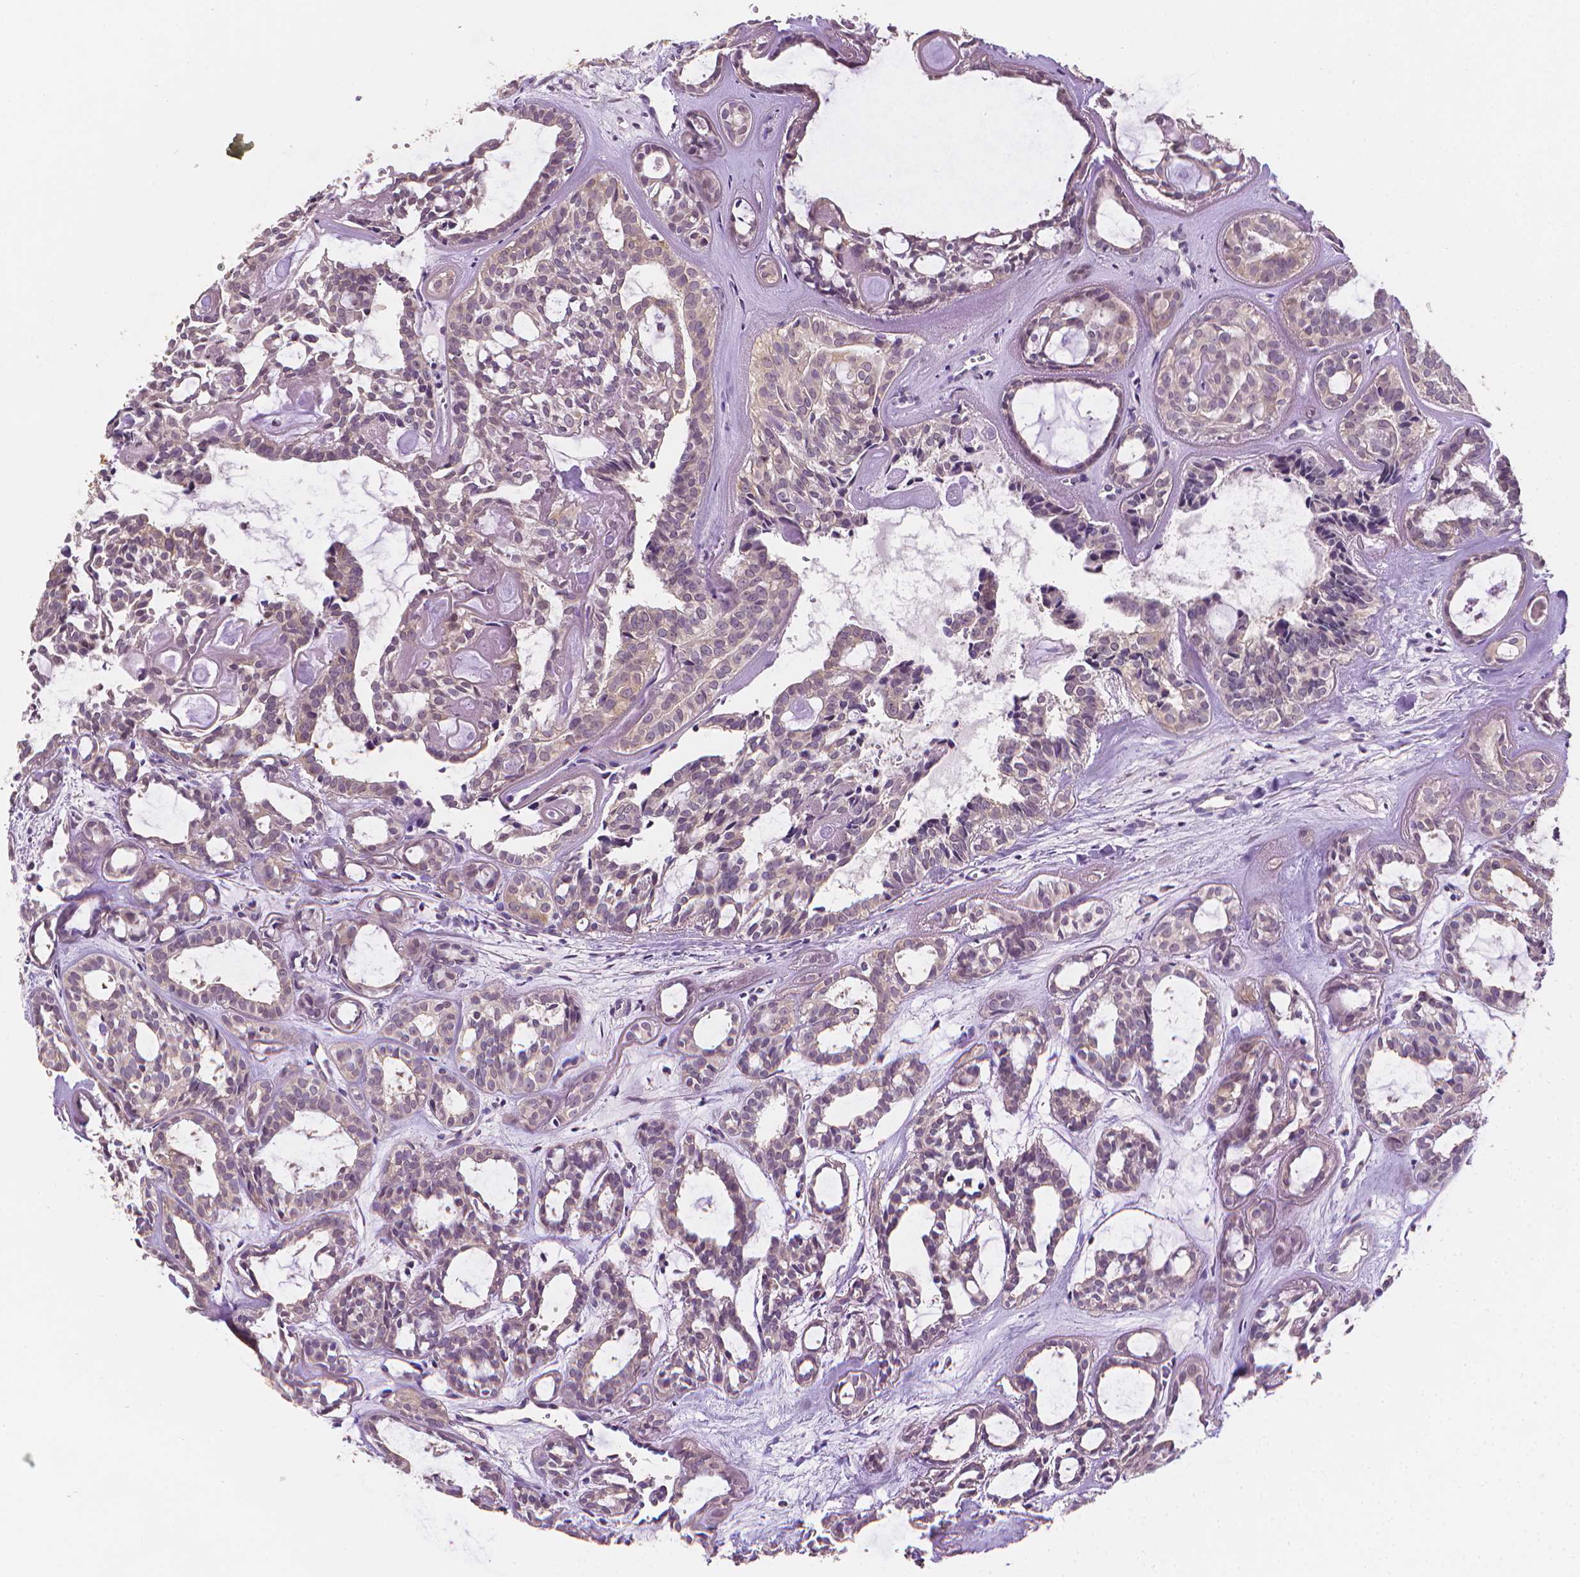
{"staining": {"intensity": "negative", "quantity": "none", "location": "none"}, "tissue": "head and neck cancer", "cell_type": "Tumor cells", "image_type": "cancer", "snomed": [{"axis": "morphology", "description": "Adenocarcinoma, NOS"}, {"axis": "topography", "description": "Head-Neck"}], "caption": "The image displays no staining of tumor cells in adenocarcinoma (head and neck). Brightfield microscopy of immunohistochemistry stained with DAB (3,3'-diaminobenzidine) (brown) and hematoxylin (blue), captured at high magnification.", "gene": "FASN", "patient": {"sex": "female", "age": 62}}